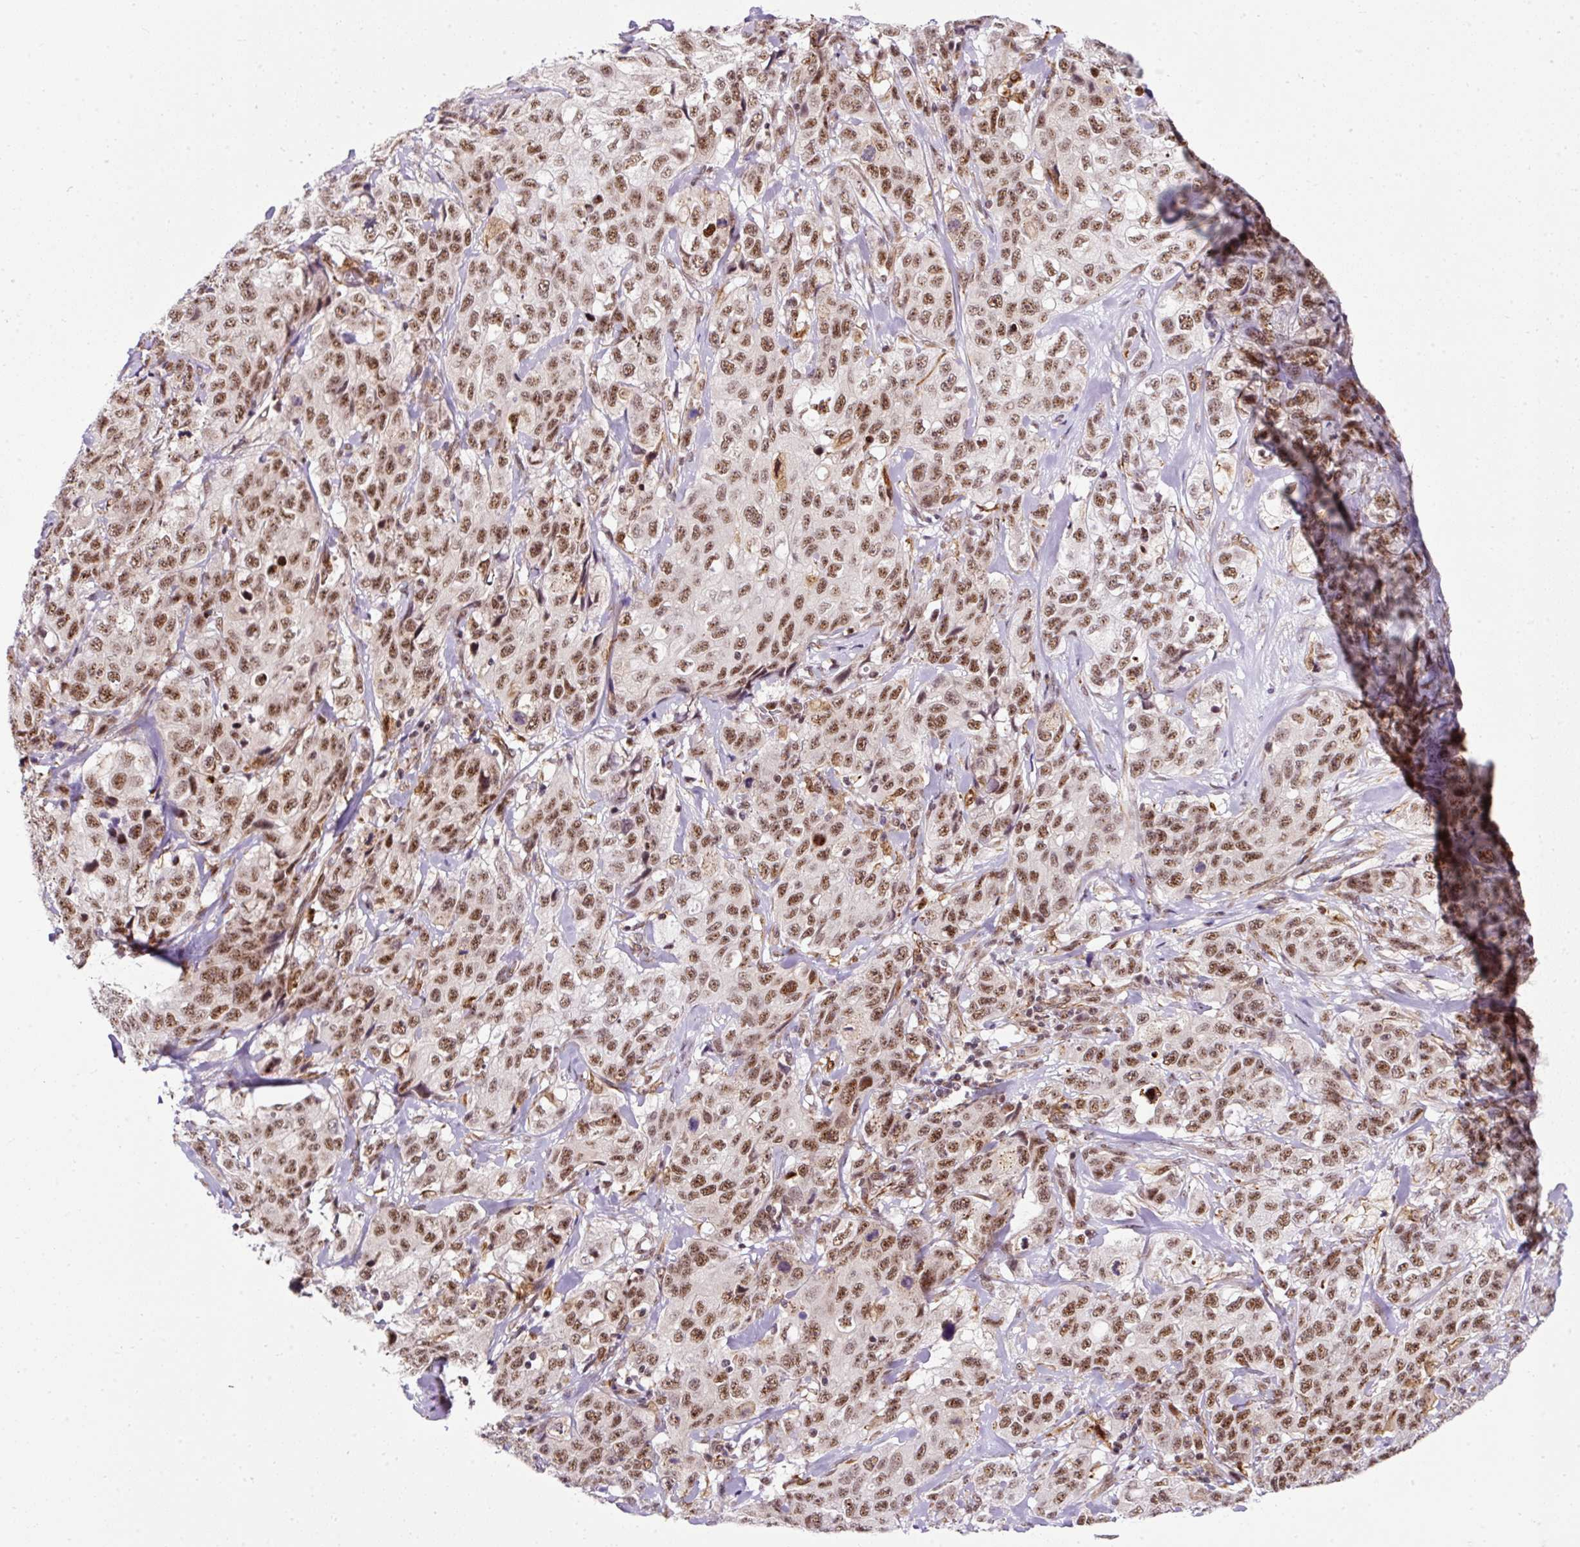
{"staining": {"intensity": "moderate", "quantity": ">75%", "location": "nuclear"}, "tissue": "stomach cancer", "cell_type": "Tumor cells", "image_type": "cancer", "snomed": [{"axis": "morphology", "description": "Adenocarcinoma, NOS"}, {"axis": "topography", "description": "Stomach"}], "caption": "This photomicrograph exhibits immunohistochemistry staining of stomach cancer (adenocarcinoma), with medium moderate nuclear positivity in about >75% of tumor cells.", "gene": "LUC7L2", "patient": {"sex": "male", "age": 48}}